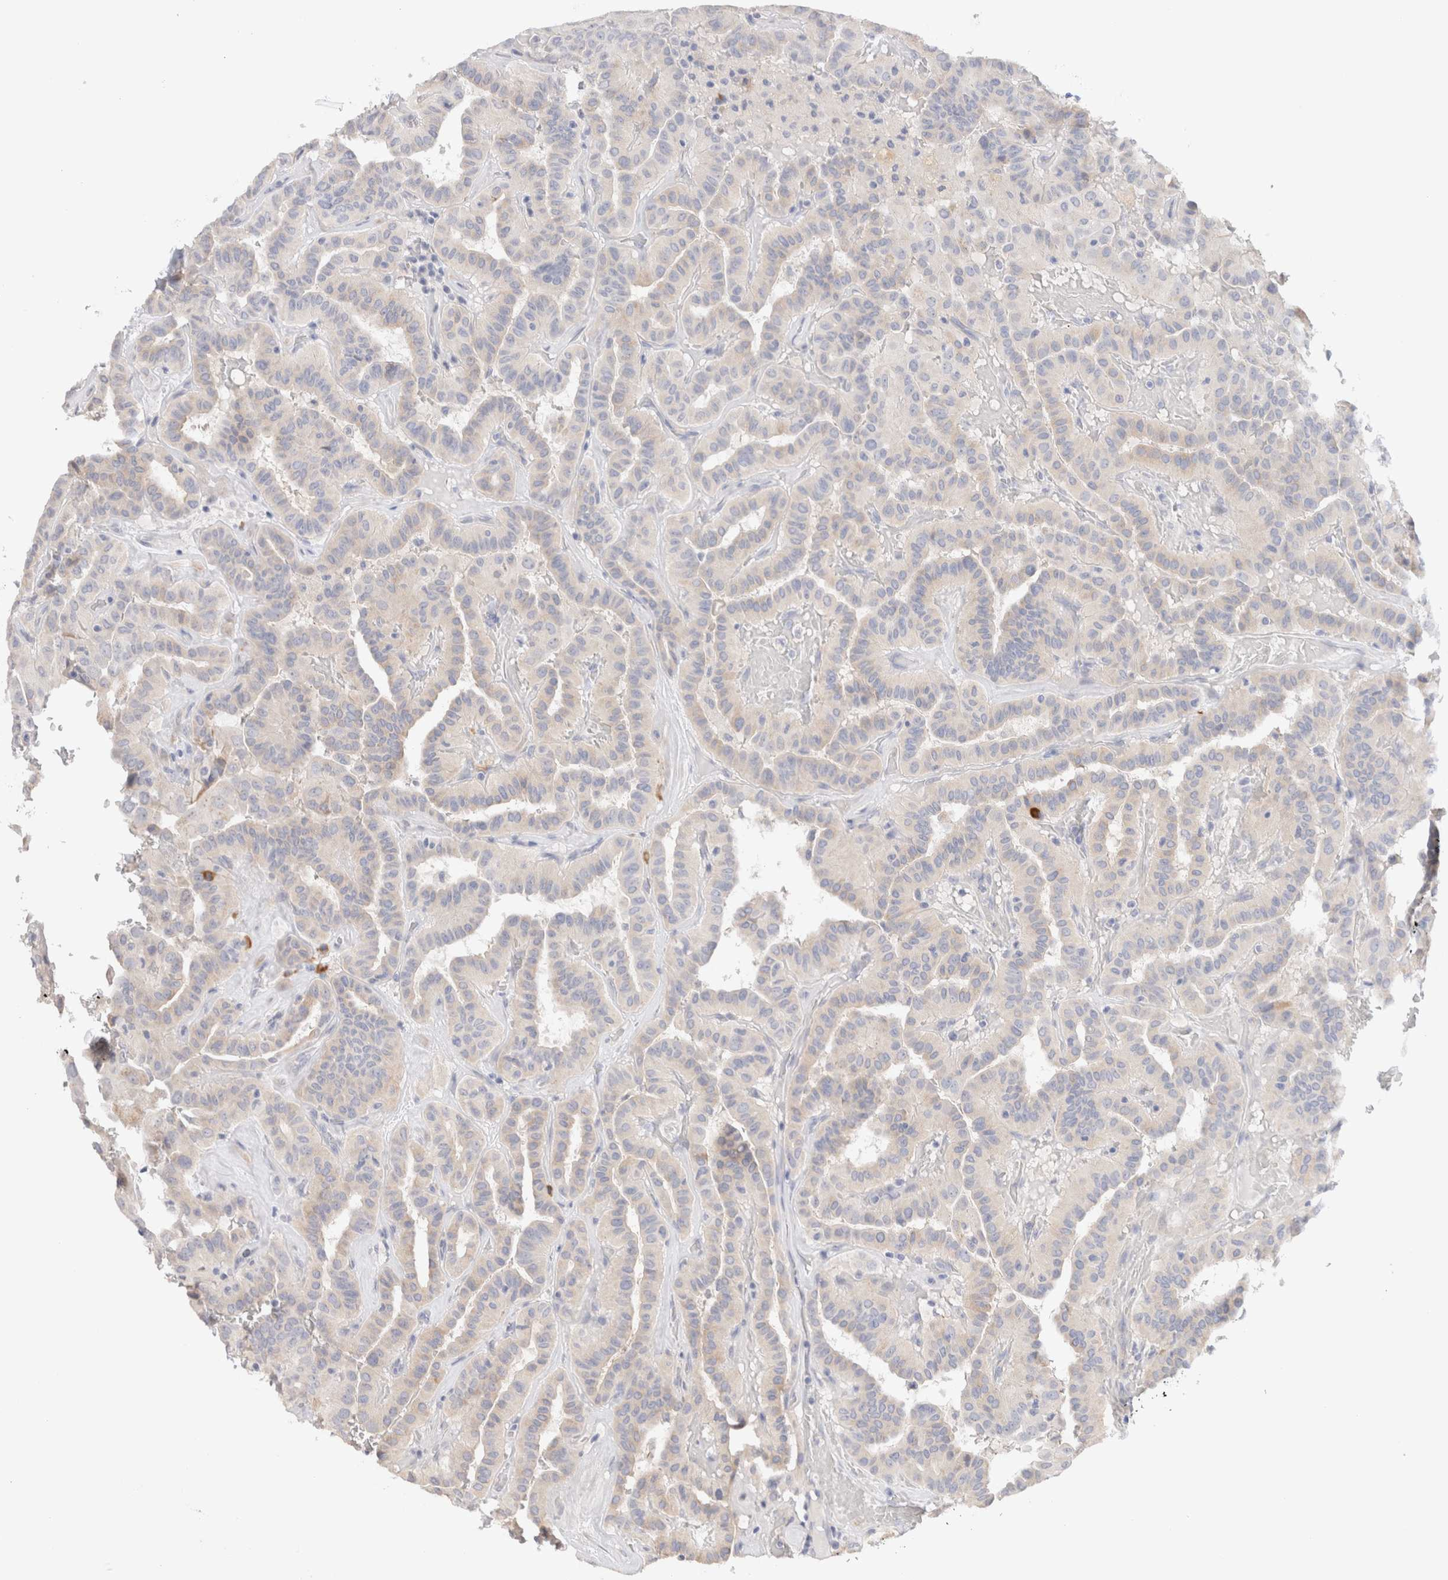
{"staining": {"intensity": "negative", "quantity": "none", "location": "none"}, "tissue": "thyroid cancer", "cell_type": "Tumor cells", "image_type": "cancer", "snomed": [{"axis": "morphology", "description": "Papillary adenocarcinoma, NOS"}, {"axis": "topography", "description": "Thyroid gland"}], "caption": "An IHC histopathology image of thyroid papillary adenocarcinoma is shown. There is no staining in tumor cells of thyroid papillary adenocarcinoma.", "gene": "GADD45G", "patient": {"sex": "male", "age": 77}}